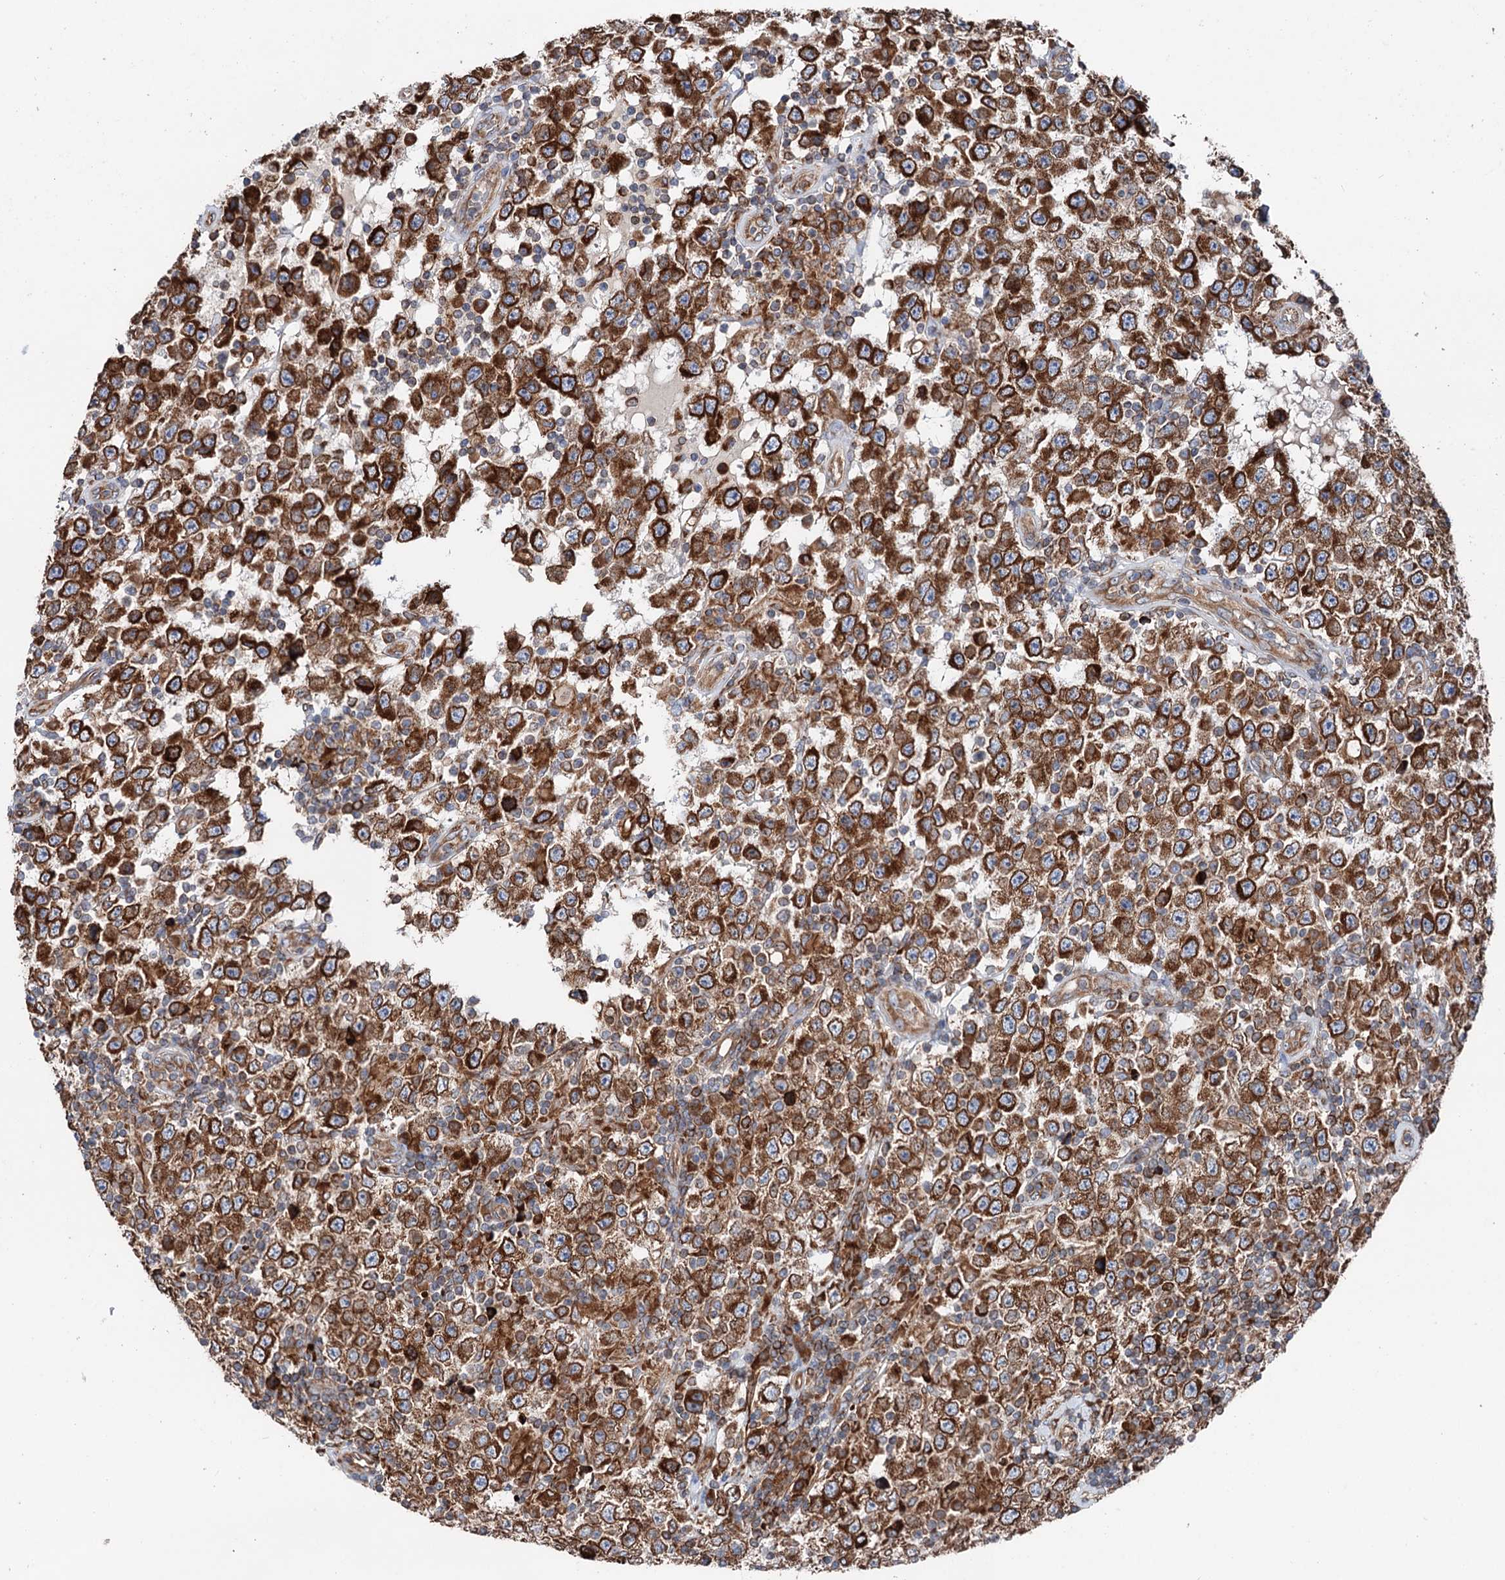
{"staining": {"intensity": "strong", "quantity": ">75%", "location": "cytoplasmic/membranous"}, "tissue": "testis cancer", "cell_type": "Tumor cells", "image_type": "cancer", "snomed": [{"axis": "morphology", "description": "Normal tissue, NOS"}, {"axis": "morphology", "description": "Urothelial carcinoma, High grade"}, {"axis": "morphology", "description": "Seminoma, NOS"}, {"axis": "morphology", "description": "Carcinoma, Embryonal, NOS"}, {"axis": "topography", "description": "Urinary bladder"}, {"axis": "topography", "description": "Testis"}], "caption": "High-power microscopy captured an IHC micrograph of urothelial carcinoma (high-grade) (testis), revealing strong cytoplasmic/membranous positivity in approximately >75% of tumor cells.", "gene": "ERP29", "patient": {"sex": "male", "age": 41}}